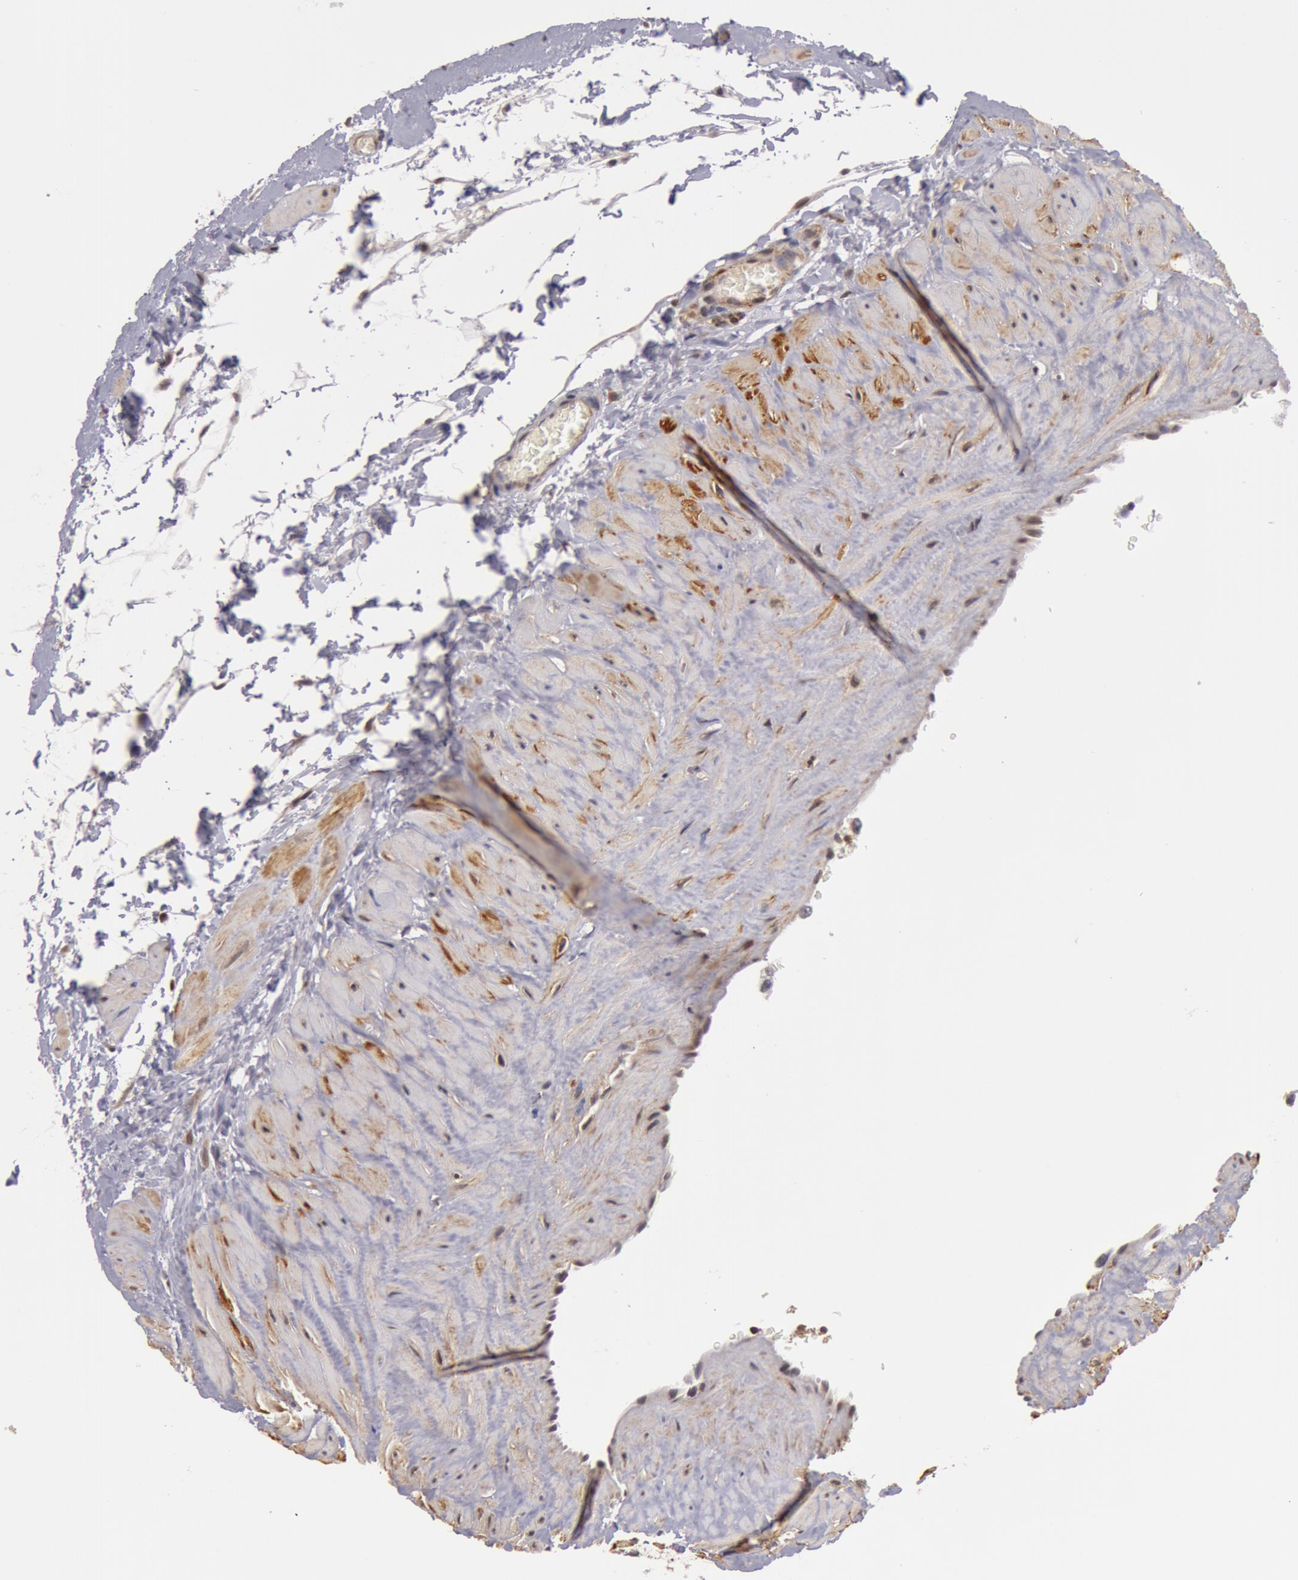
{"staining": {"intensity": "weak", "quantity": ">75%", "location": "nuclear"}, "tissue": "epididymis", "cell_type": "Glandular cells", "image_type": "normal", "snomed": [{"axis": "morphology", "description": "Normal tissue, NOS"}, {"axis": "topography", "description": "Epididymis"}], "caption": "Immunohistochemical staining of unremarkable human epididymis displays low levels of weak nuclear positivity in approximately >75% of glandular cells.", "gene": "ZNF350", "patient": {"sex": "male", "age": 23}}